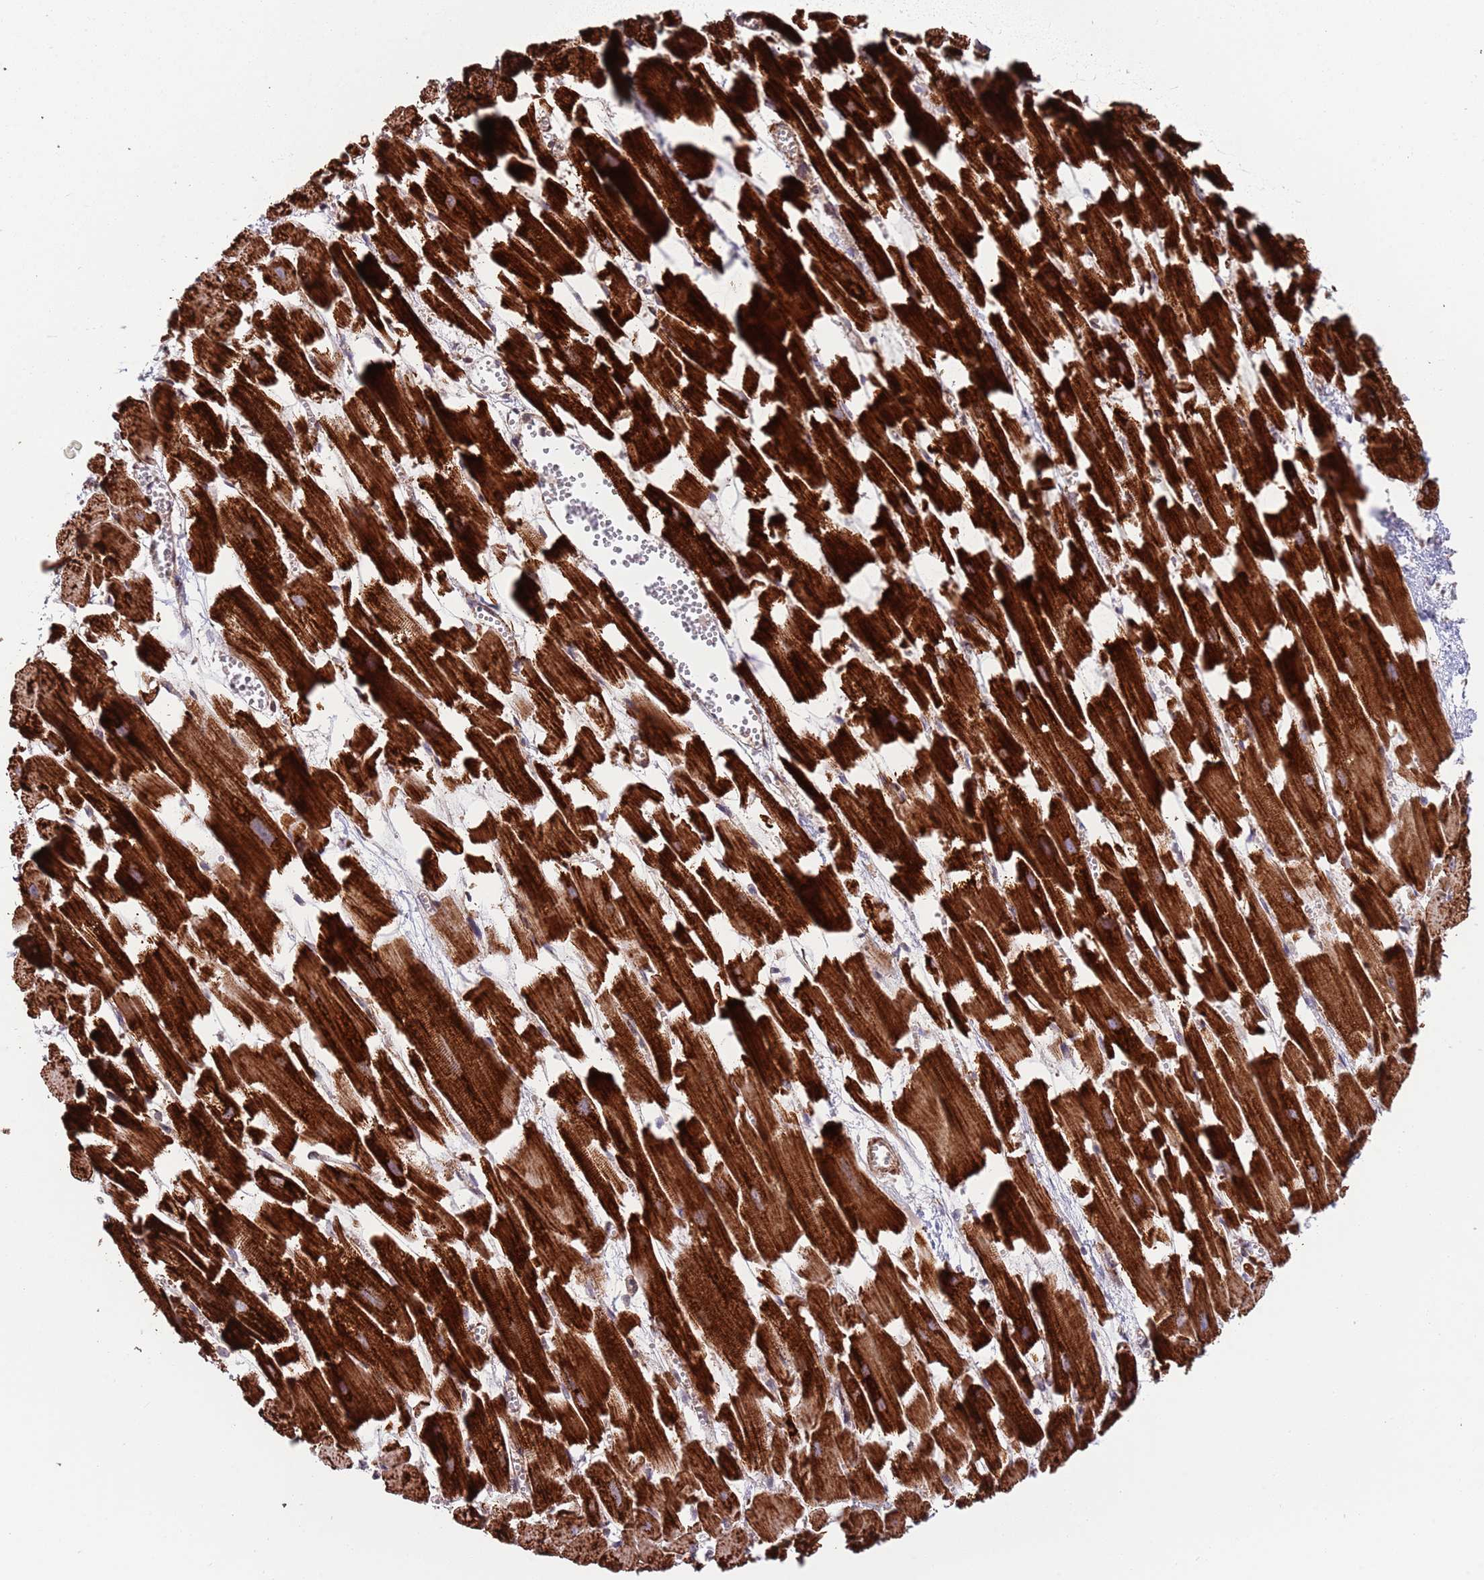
{"staining": {"intensity": "strong", "quantity": ">75%", "location": "cytoplasmic/membranous"}, "tissue": "heart muscle", "cell_type": "Cardiomyocytes", "image_type": "normal", "snomed": [{"axis": "morphology", "description": "Normal tissue, NOS"}, {"axis": "topography", "description": "Heart"}], "caption": "High-magnification brightfield microscopy of normal heart muscle stained with DAB (brown) and counterstained with hematoxylin (blue). cardiomyocytes exhibit strong cytoplasmic/membranous staining is appreciated in about>75% of cells. (IHC, brightfield microscopy, high magnification).", "gene": "ATP5PD", "patient": {"sex": "female", "age": 64}}